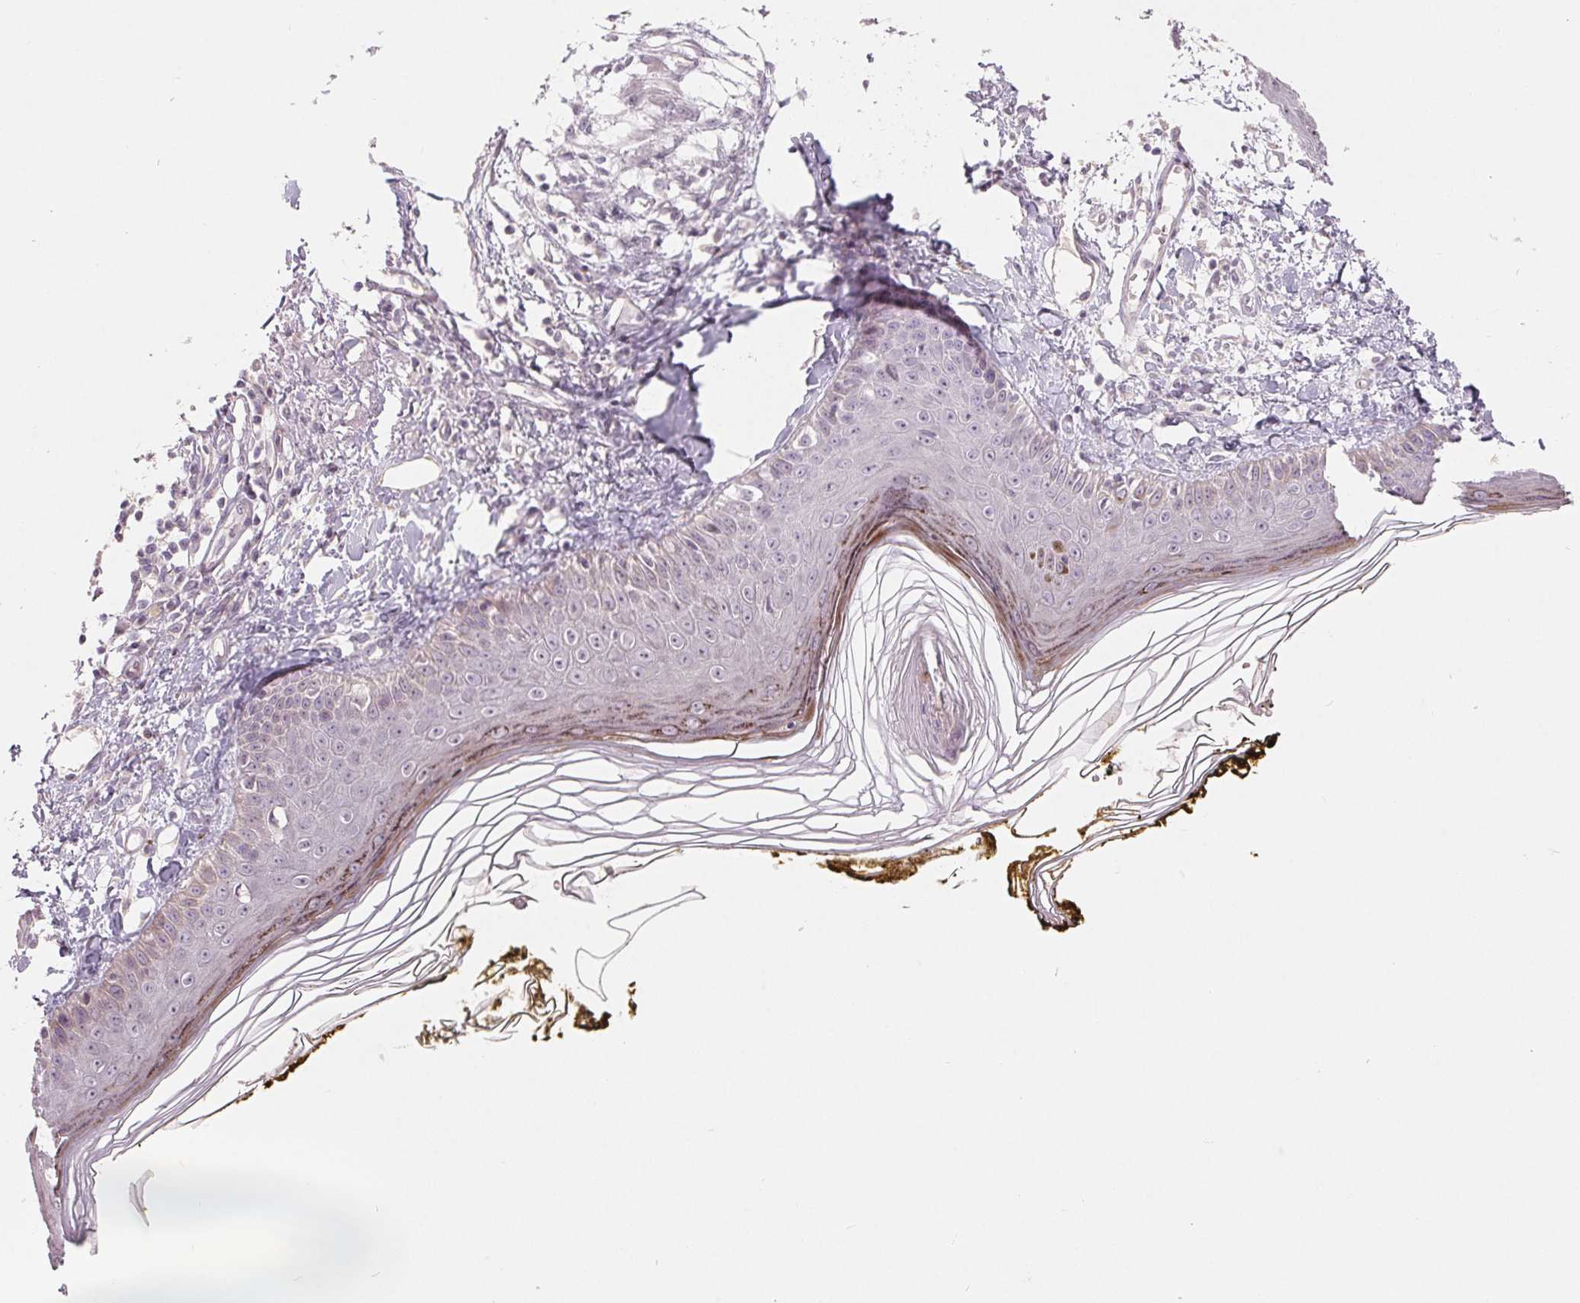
{"staining": {"intensity": "negative", "quantity": "none", "location": "none"}, "tissue": "skin", "cell_type": "Fibroblasts", "image_type": "normal", "snomed": [{"axis": "morphology", "description": "Normal tissue, NOS"}, {"axis": "topography", "description": "Skin"}], "caption": "Immunohistochemistry (IHC) of unremarkable human skin displays no staining in fibroblasts.", "gene": "NRG2", "patient": {"sex": "male", "age": 76}}